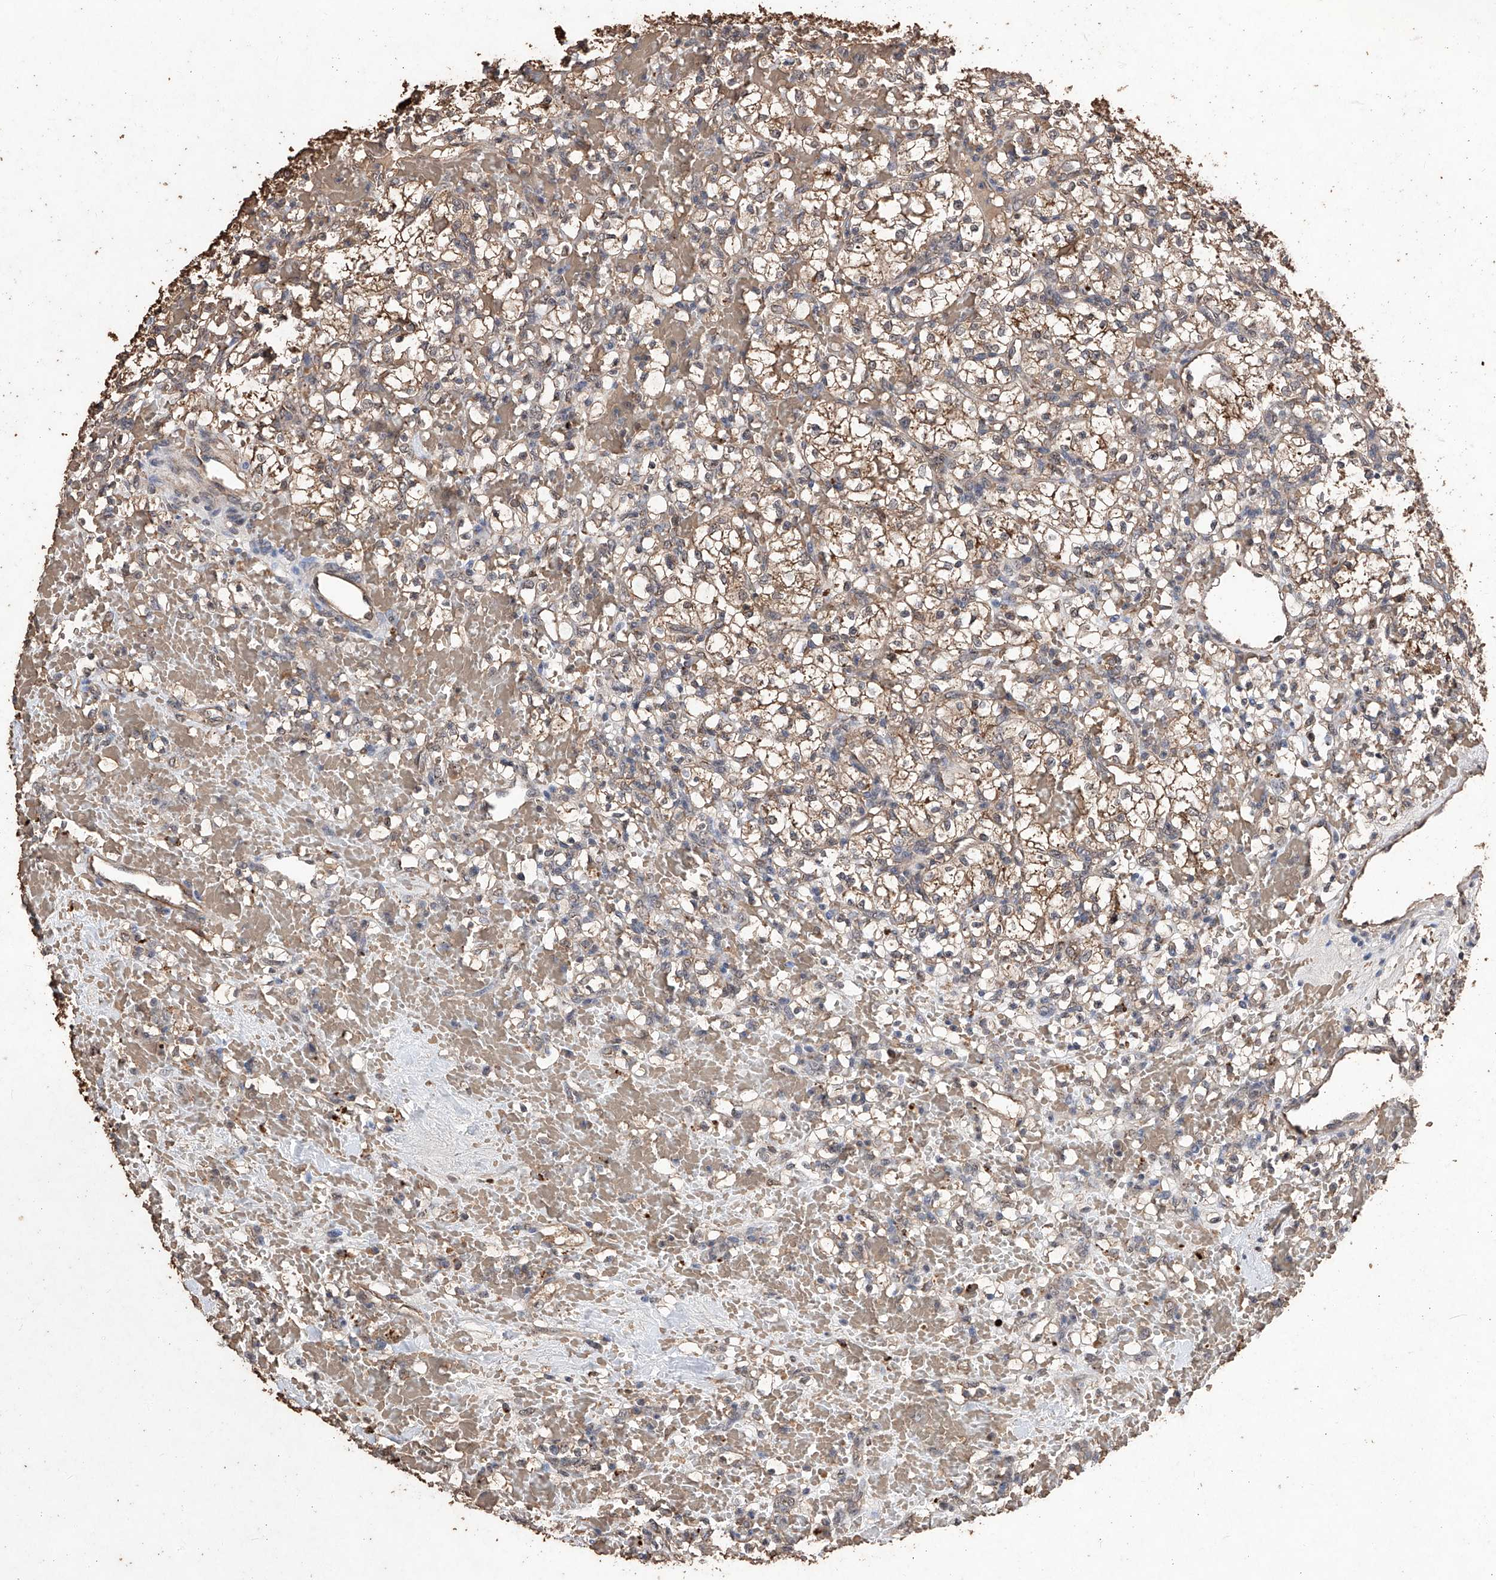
{"staining": {"intensity": "moderate", "quantity": ">75%", "location": "cytoplasmic/membranous"}, "tissue": "renal cancer", "cell_type": "Tumor cells", "image_type": "cancer", "snomed": [{"axis": "morphology", "description": "Adenocarcinoma, NOS"}, {"axis": "topography", "description": "Kidney"}], "caption": "Immunohistochemistry image of neoplastic tissue: human renal cancer (adenocarcinoma) stained using IHC exhibits medium levels of moderate protein expression localized specifically in the cytoplasmic/membranous of tumor cells, appearing as a cytoplasmic/membranous brown color.", "gene": "EML1", "patient": {"sex": "female", "age": 60}}